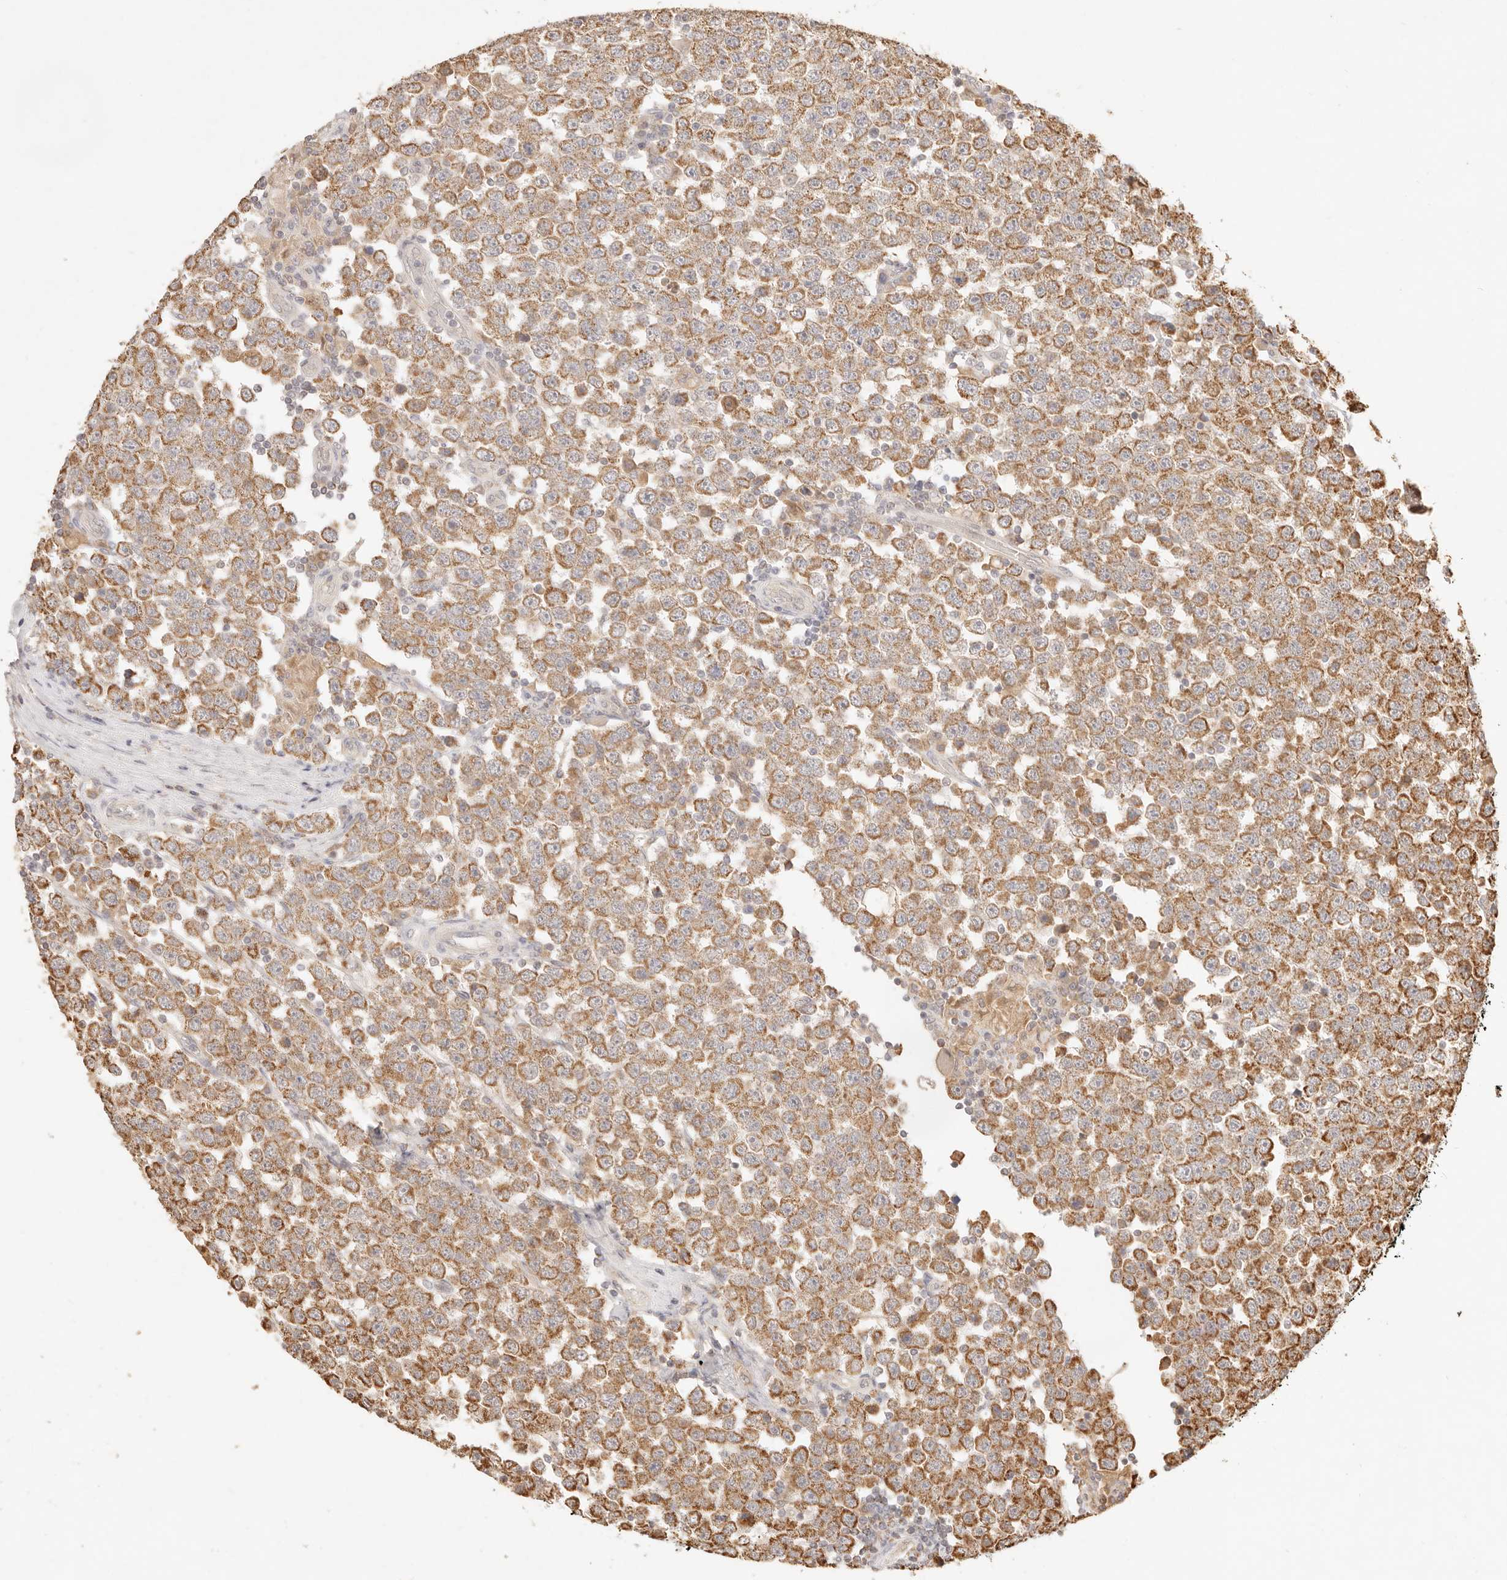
{"staining": {"intensity": "moderate", "quantity": ">75%", "location": "cytoplasmic/membranous"}, "tissue": "testis cancer", "cell_type": "Tumor cells", "image_type": "cancer", "snomed": [{"axis": "morphology", "description": "Seminoma, NOS"}, {"axis": "topography", "description": "Testis"}], "caption": "A brown stain shows moderate cytoplasmic/membranous positivity of a protein in human testis seminoma tumor cells.", "gene": "CPLANE2", "patient": {"sex": "male", "age": 28}}